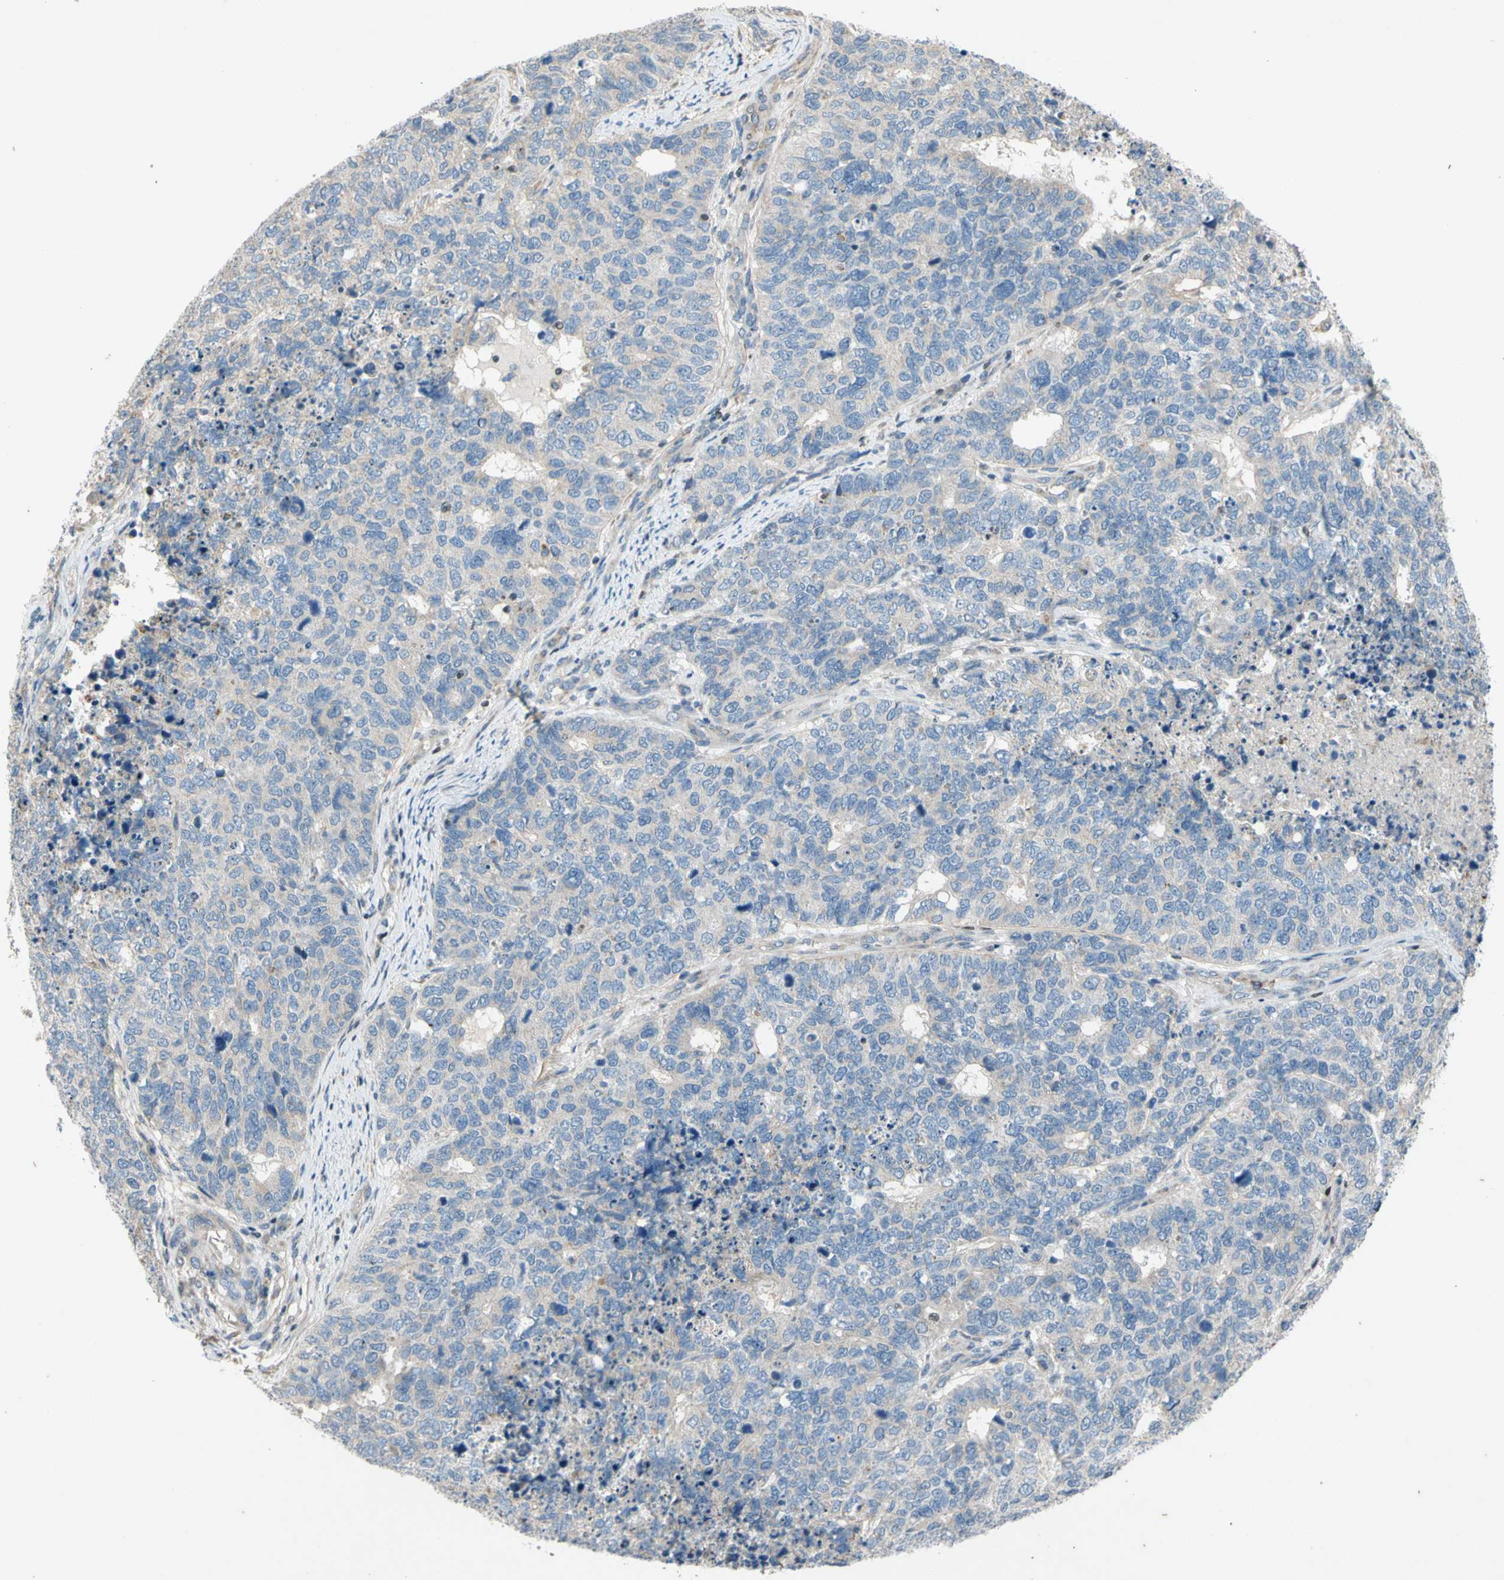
{"staining": {"intensity": "negative", "quantity": "none", "location": "none"}, "tissue": "cervical cancer", "cell_type": "Tumor cells", "image_type": "cancer", "snomed": [{"axis": "morphology", "description": "Squamous cell carcinoma, NOS"}, {"axis": "topography", "description": "Cervix"}], "caption": "IHC photomicrograph of cervical cancer (squamous cell carcinoma) stained for a protein (brown), which displays no staining in tumor cells.", "gene": "TBX21", "patient": {"sex": "female", "age": 63}}